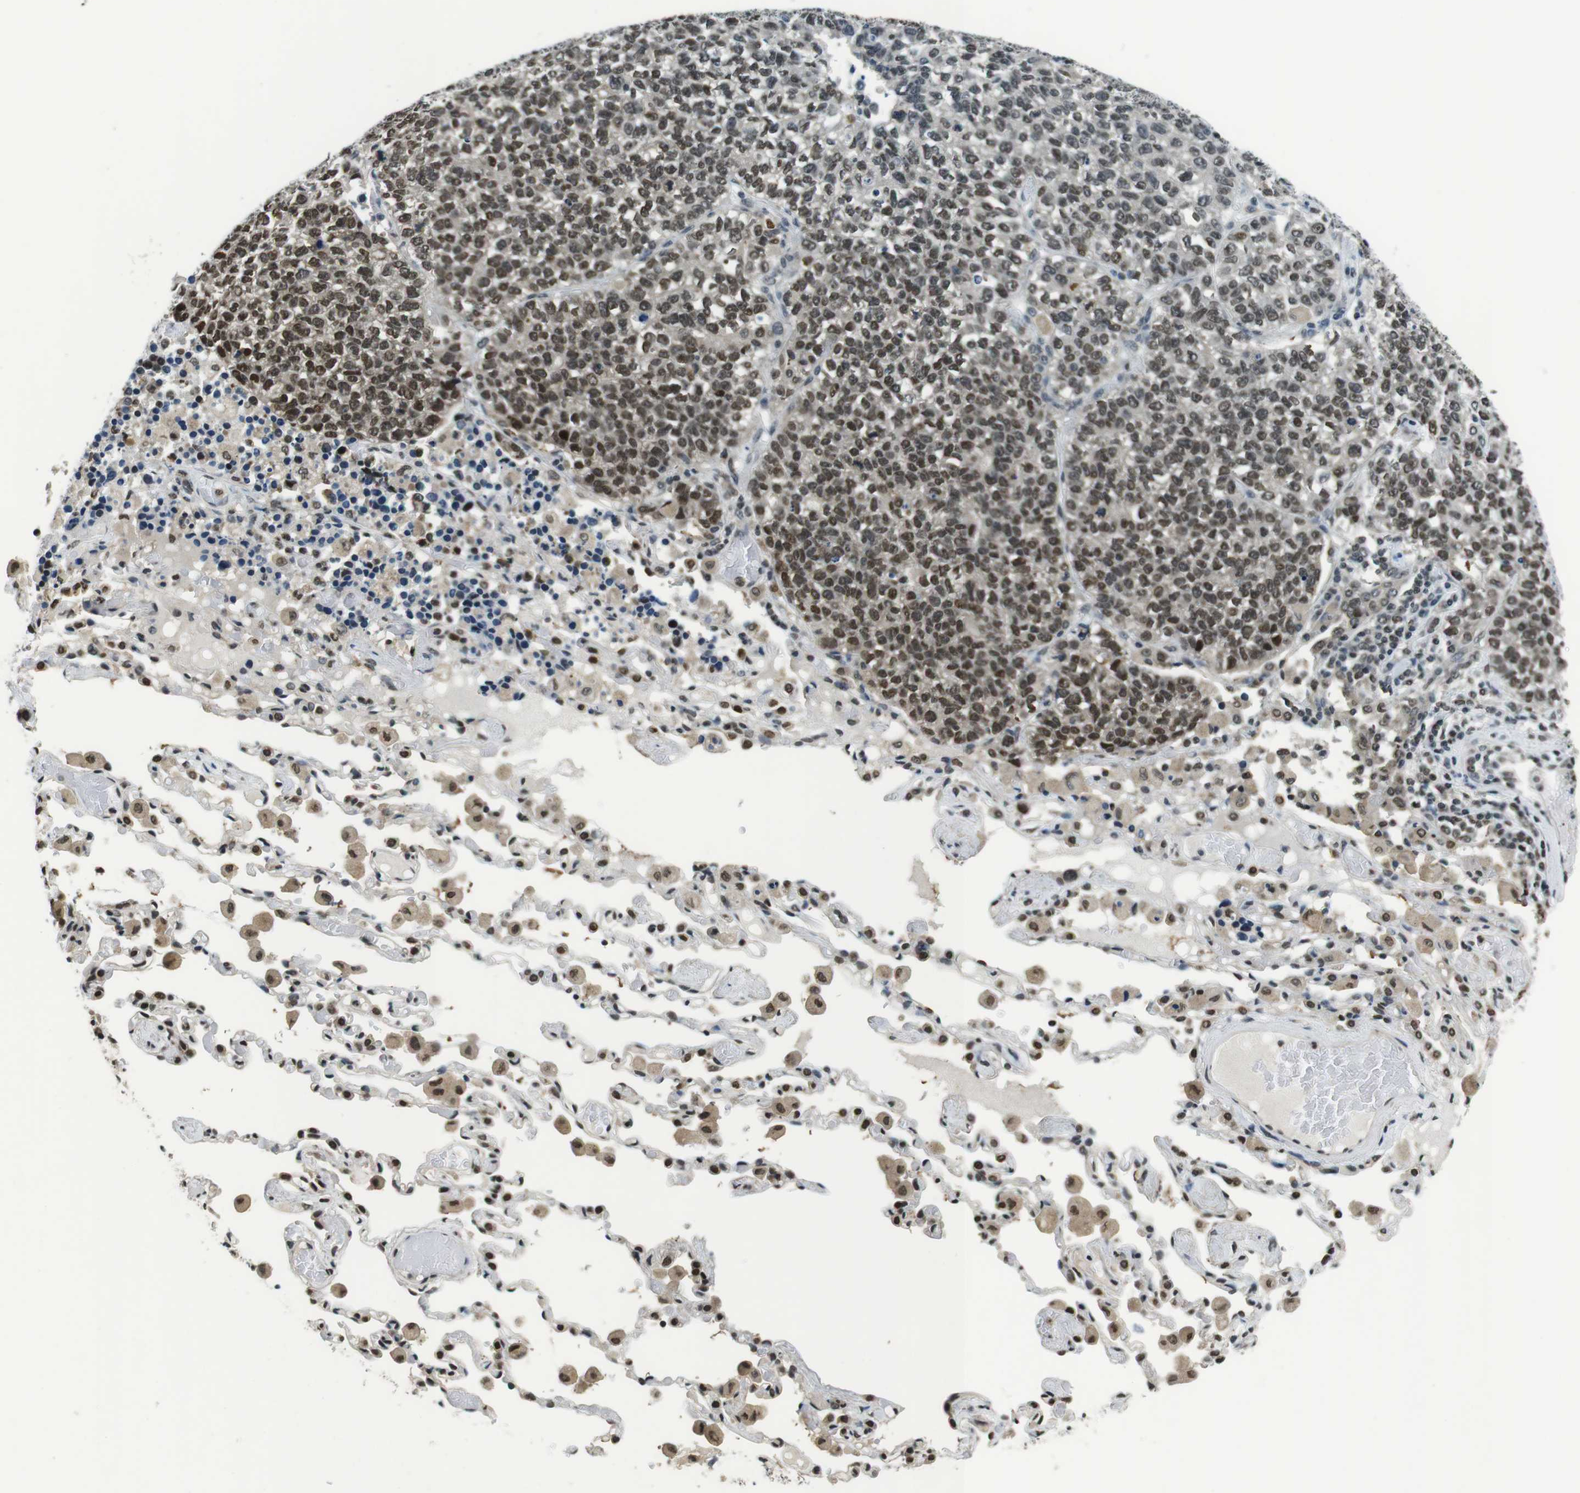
{"staining": {"intensity": "weak", "quantity": "25%-75%", "location": "nuclear"}, "tissue": "lung cancer", "cell_type": "Tumor cells", "image_type": "cancer", "snomed": [{"axis": "morphology", "description": "Adenocarcinoma, NOS"}, {"axis": "topography", "description": "Lung"}], "caption": "Weak nuclear staining is present in about 25%-75% of tumor cells in lung adenocarcinoma.", "gene": "NEK4", "patient": {"sex": "male", "age": 49}}